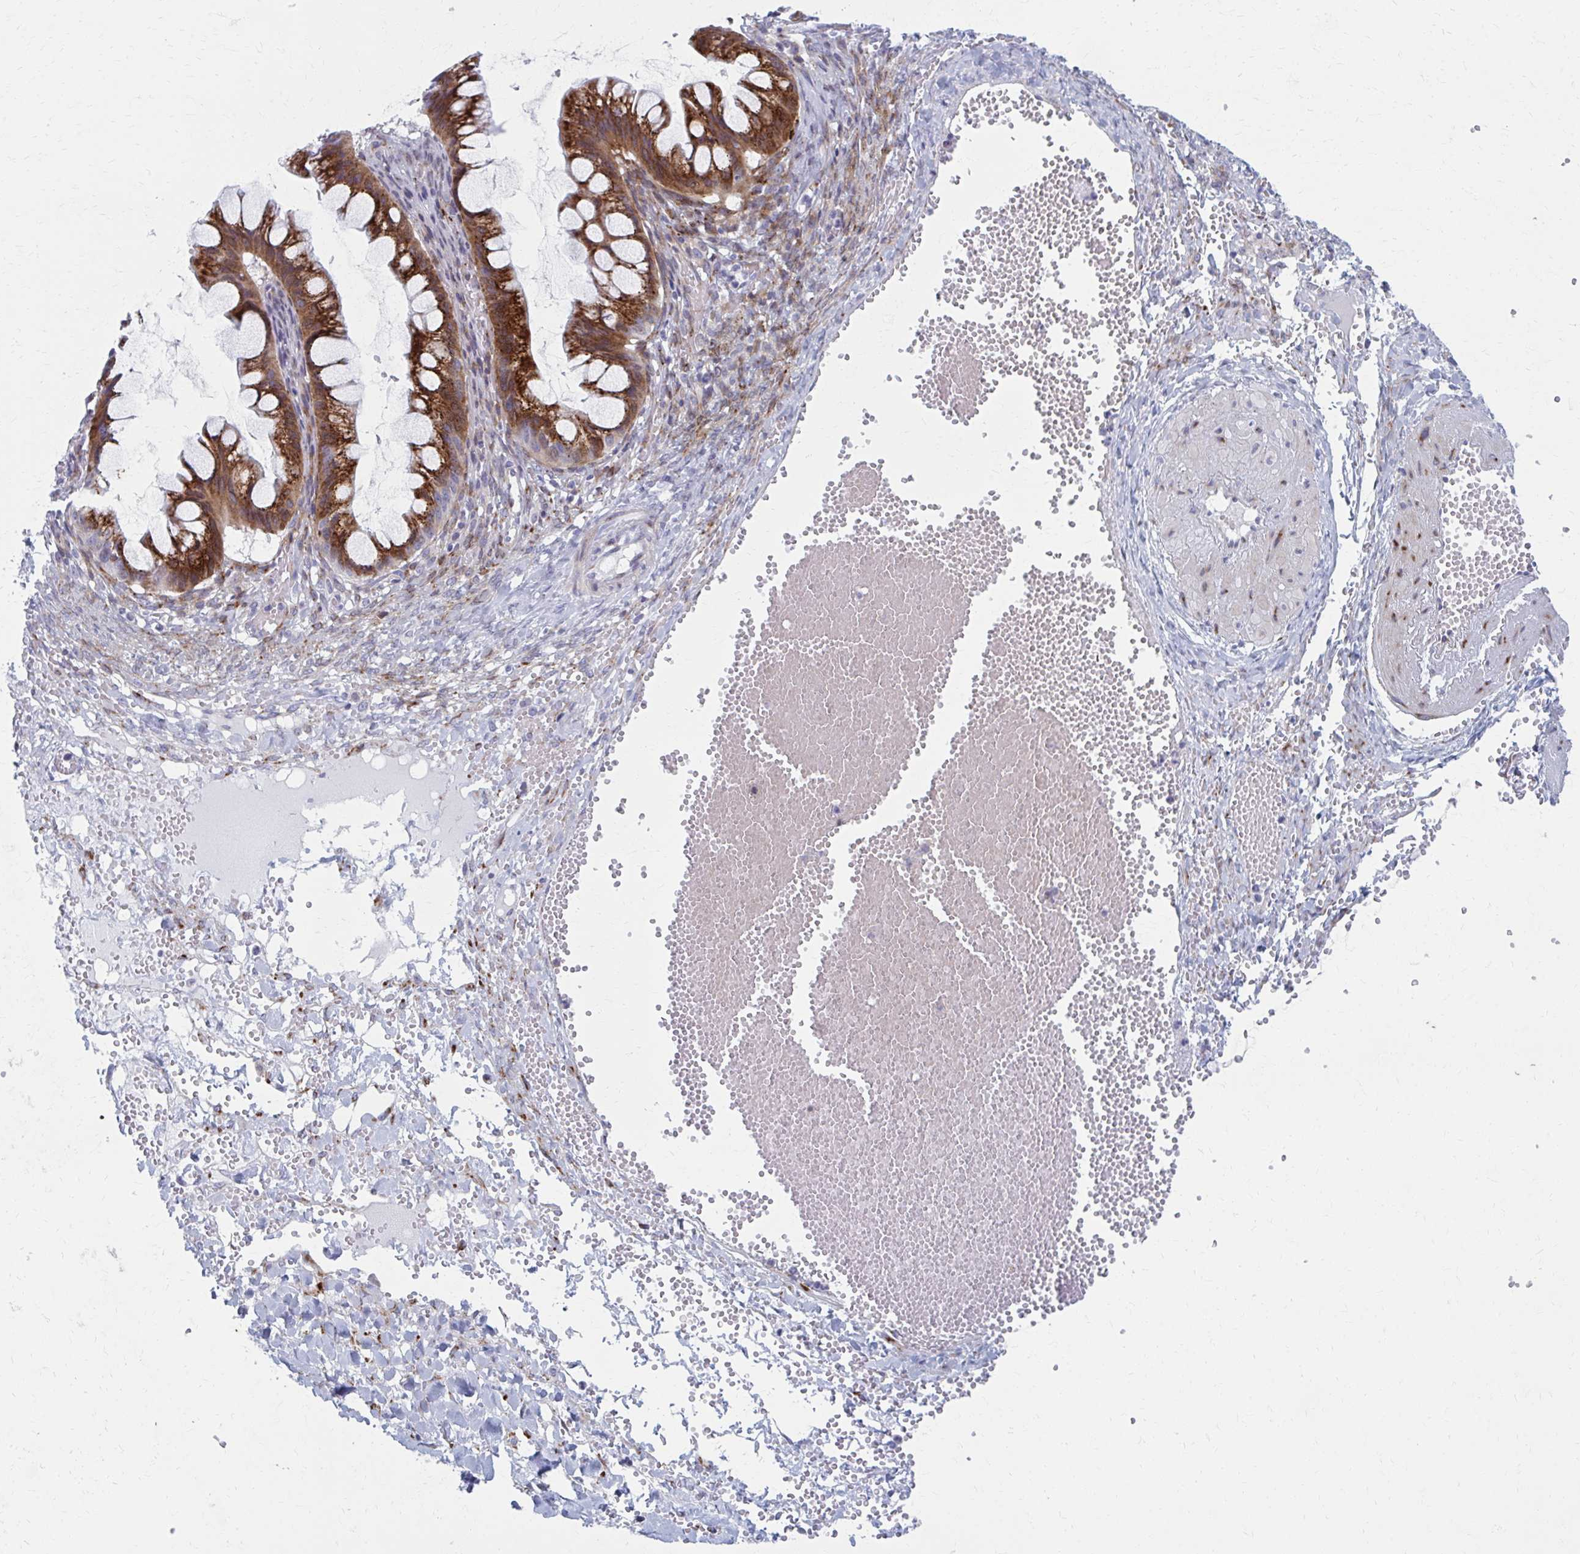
{"staining": {"intensity": "strong", "quantity": ">75%", "location": "cytoplasmic/membranous"}, "tissue": "ovarian cancer", "cell_type": "Tumor cells", "image_type": "cancer", "snomed": [{"axis": "morphology", "description": "Cystadenocarcinoma, mucinous, NOS"}, {"axis": "topography", "description": "Ovary"}], "caption": "About >75% of tumor cells in human mucinous cystadenocarcinoma (ovarian) show strong cytoplasmic/membranous protein staining as visualized by brown immunohistochemical staining.", "gene": "OLFM2", "patient": {"sex": "female", "age": 73}}